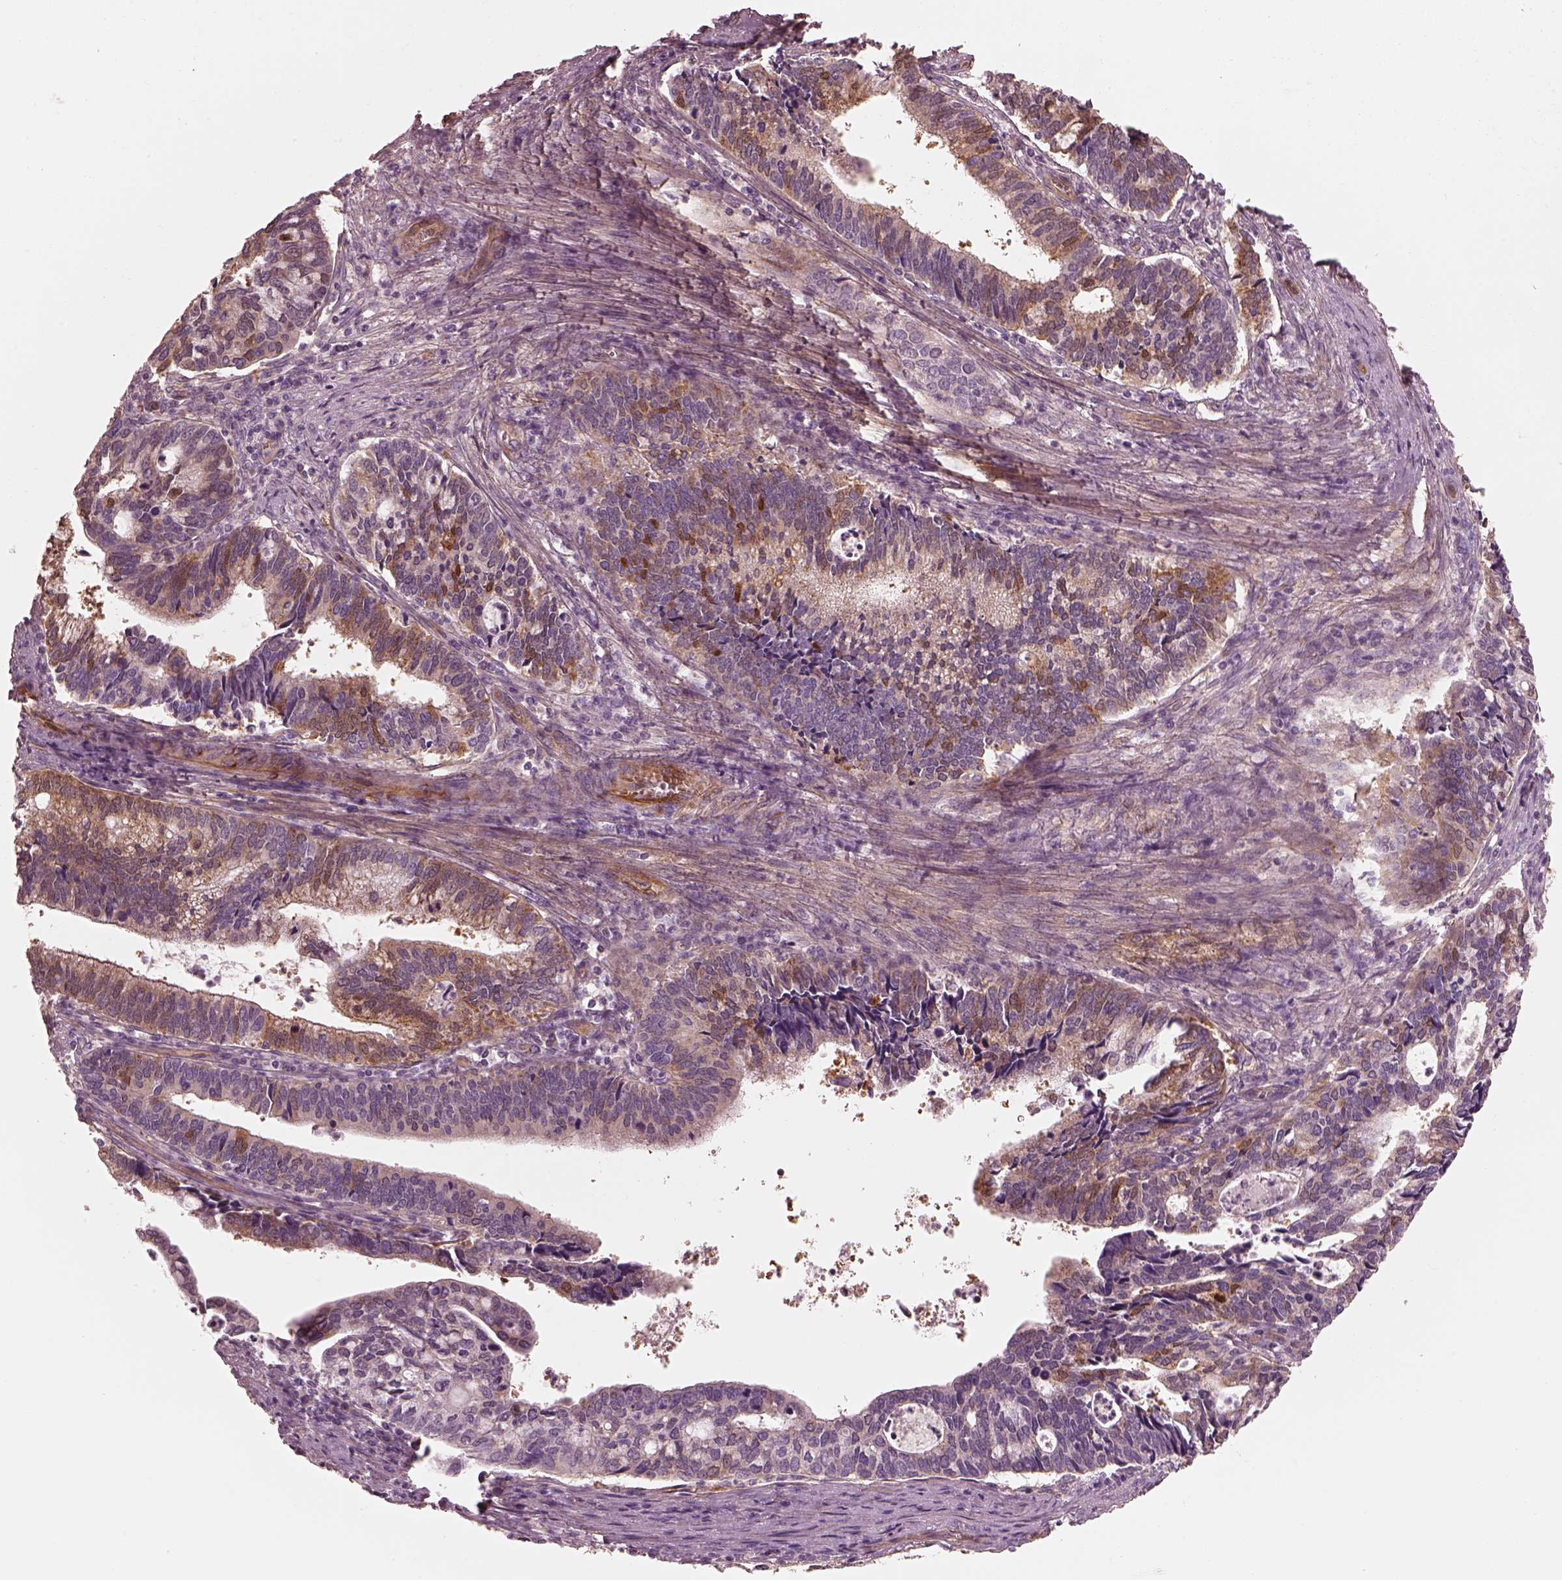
{"staining": {"intensity": "moderate", "quantity": "<25%", "location": "cytoplasmic/membranous"}, "tissue": "cervical cancer", "cell_type": "Tumor cells", "image_type": "cancer", "snomed": [{"axis": "morphology", "description": "Adenocarcinoma, NOS"}, {"axis": "topography", "description": "Cervix"}], "caption": "A photomicrograph of cervical adenocarcinoma stained for a protein reveals moderate cytoplasmic/membranous brown staining in tumor cells. Nuclei are stained in blue.", "gene": "CRYM", "patient": {"sex": "female", "age": 42}}